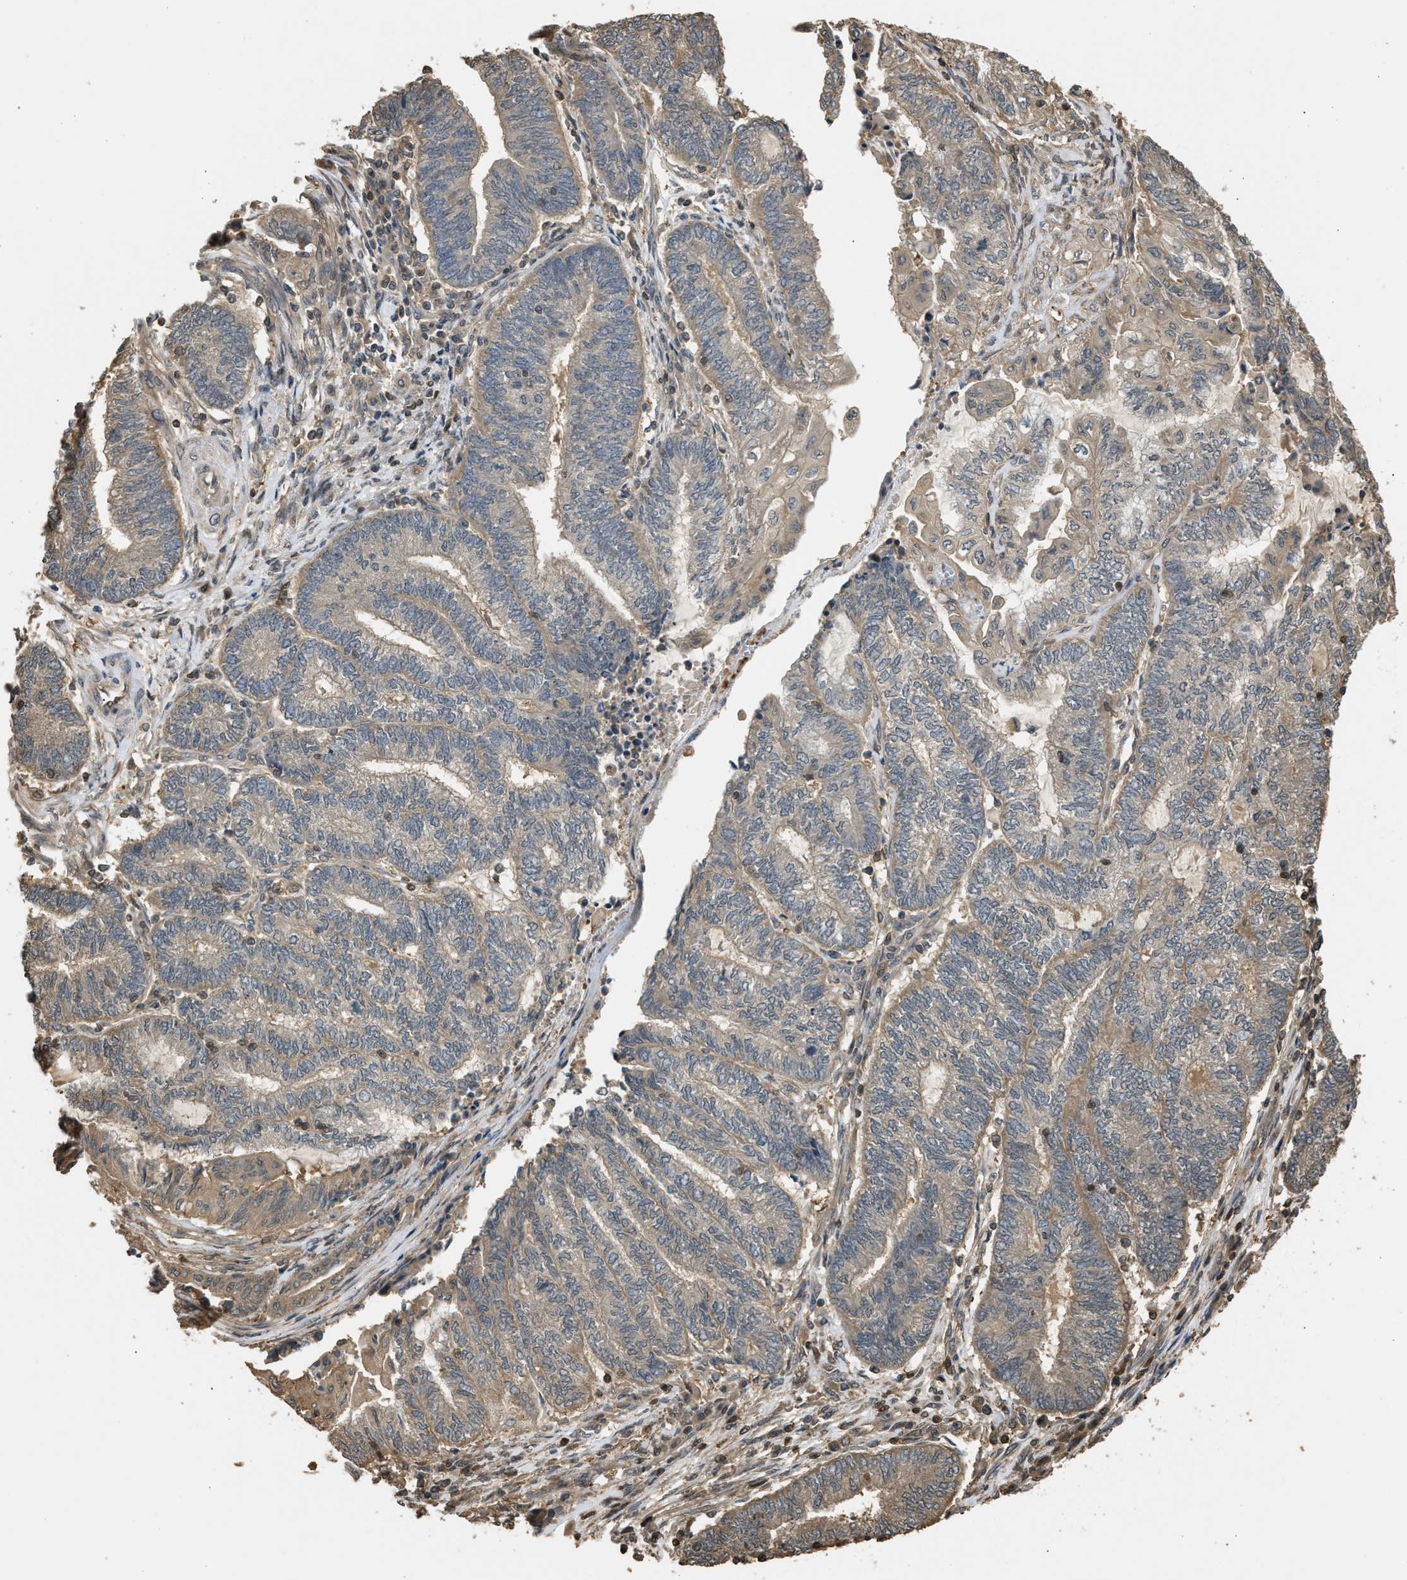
{"staining": {"intensity": "weak", "quantity": "<25%", "location": "cytoplasmic/membranous"}, "tissue": "endometrial cancer", "cell_type": "Tumor cells", "image_type": "cancer", "snomed": [{"axis": "morphology", "description": "Adenocarcinoma, NOS"}, {"axis": "topography", "description": "Uterus"}, {"axis": "topography", "description": "Endometrium"}], "caption": "Immunohistochemistry photomicrograph of neoplastic tissue: endometrial adenocarcinoma stained with DAB demonstrates no significant protein positivity in tumor cells.", "gene": "ARHGDIA", "patient": {"sex": "female", "age": 70}}